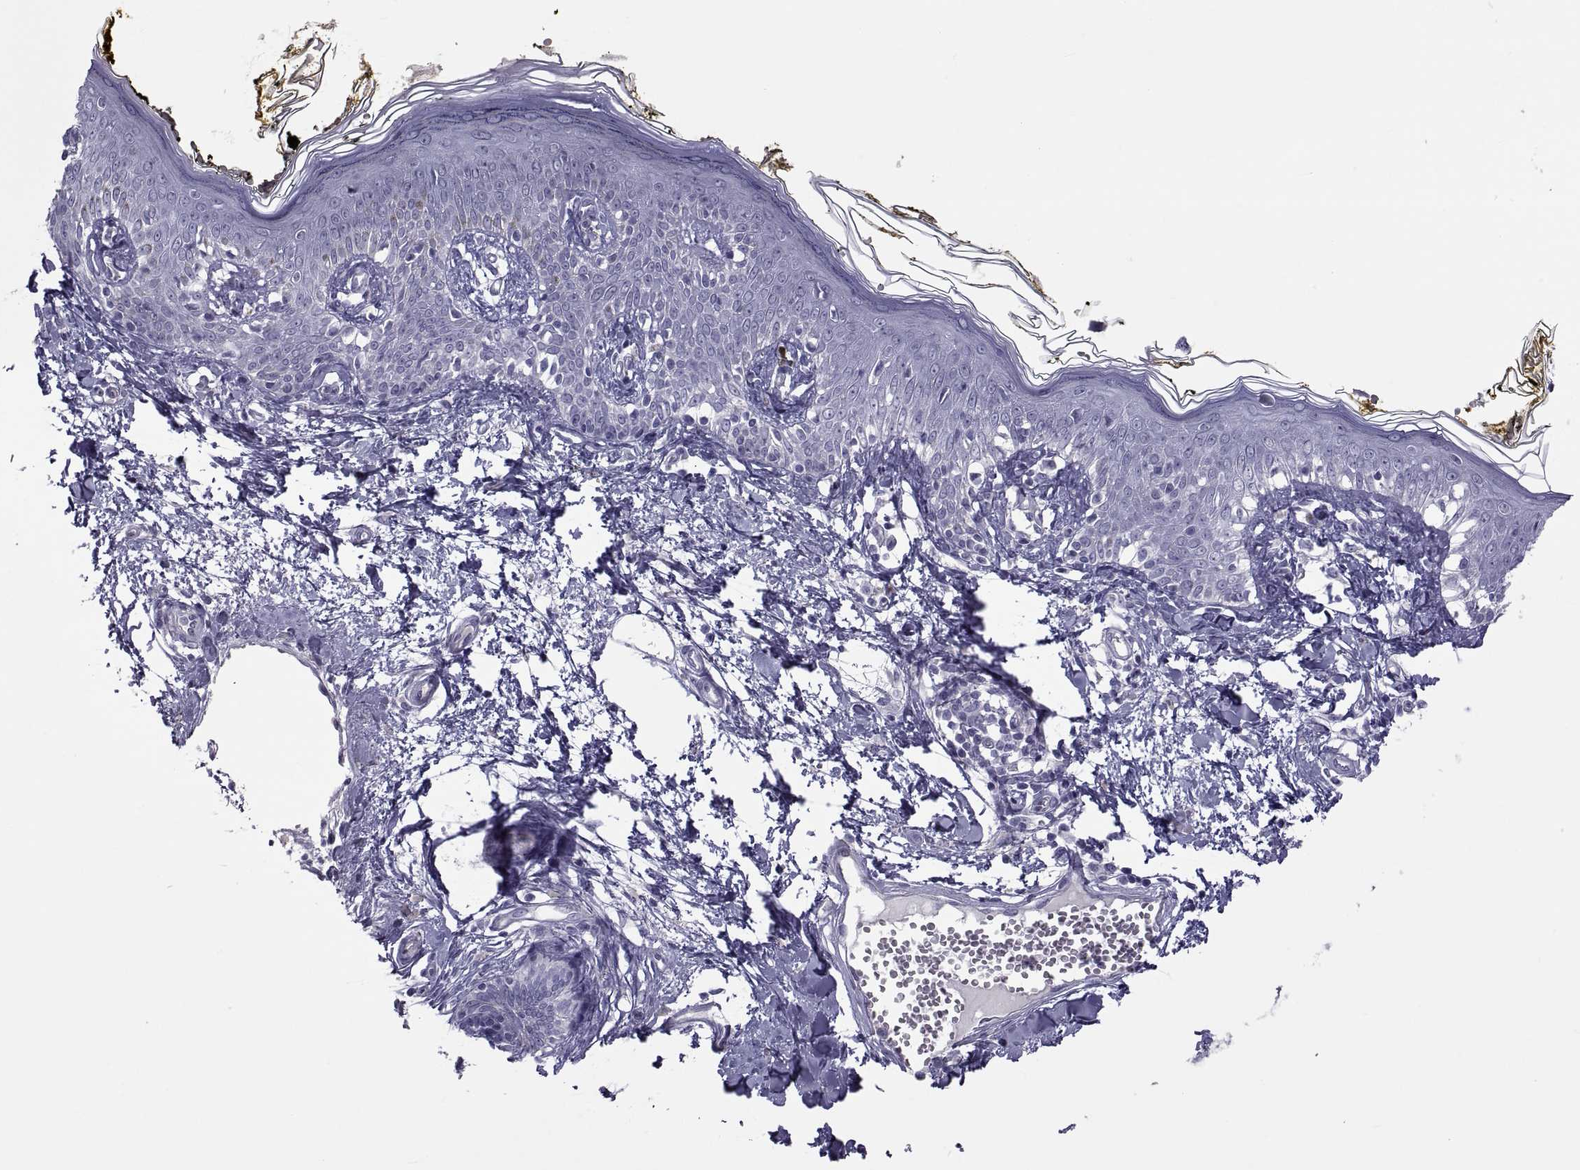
{"staining": {"intensity": "negative", "quantity": "none", "location": "none"}, "tissue": "skin", "cell_type": "Fibroblasts", "image_type": "normal", "snomed": [{"axis": "morphology", "description": "Normal tissue, NOS"}, {"axis": "topography", "description": "Skin"}], "caption": "The histopathology image demonstrates no significant positivity in fibroblasts of skin.", "gene": "TMEM158", "patient": {"sex": "male", "age": 76}}